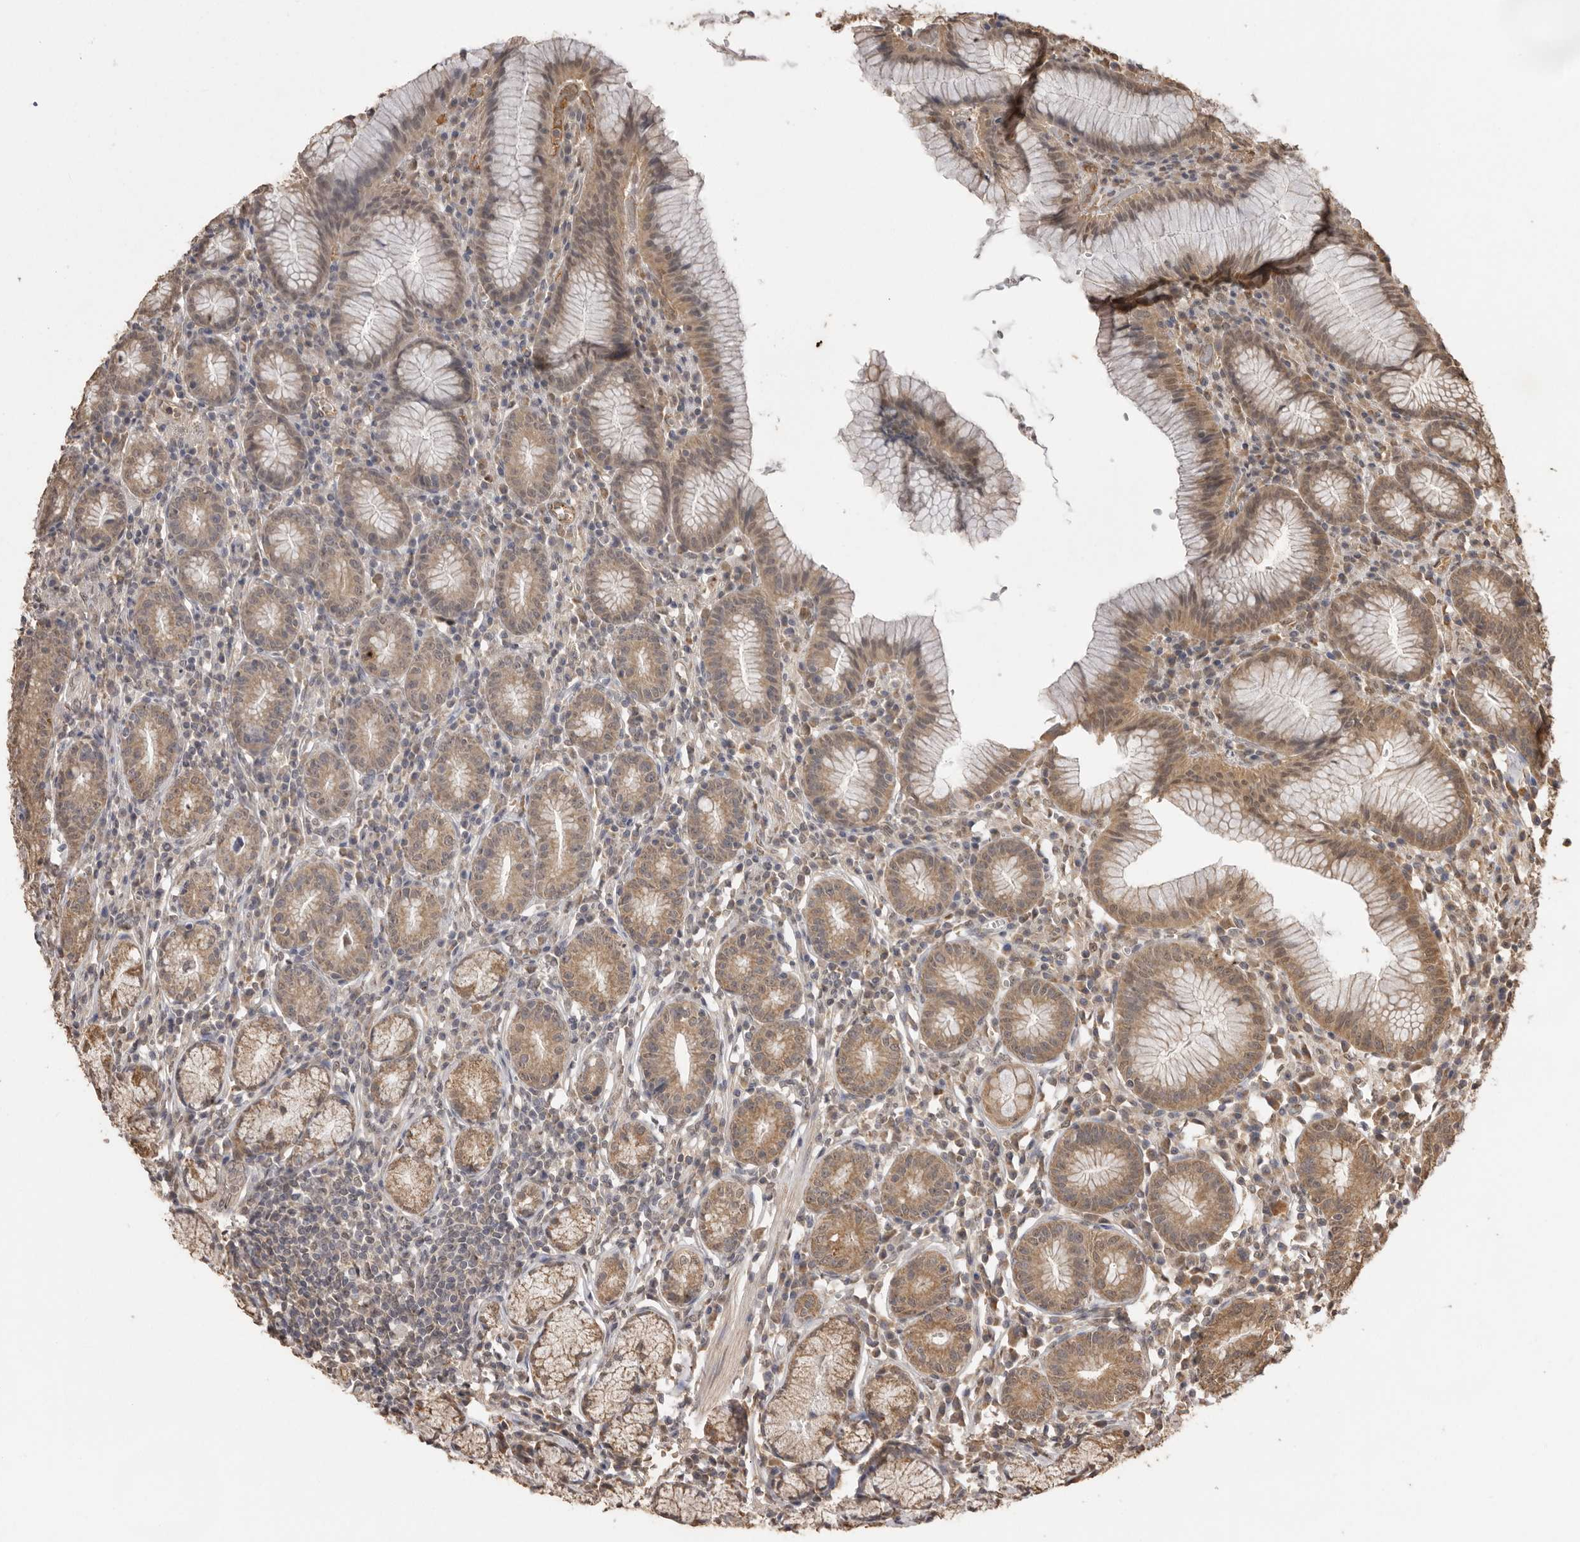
{"staining": {"intensity": "moderate", "quantity": ">75%", "location": "cytoplasmic/membranous,nuclear"}, "tissue": "stomach", "cell_type": "Glandular cells", "image_type": "normal", "snomed": [{"axis": "morphology", "description": "Normal tissue, NOS"}, {"axis": "topography", "description": "Stomach"}], "caption": "A high-resolution image shows IHC staining of unremarkable stomach, which reveals moderate cytoplasmic/membranous,nuclear staining in about >75% of glandular cells. (brown staining indicates protein expression, while blue staining denotes nuclei).", "gene": "JAG2", "patient": {"sex": "male", "age": 55}}